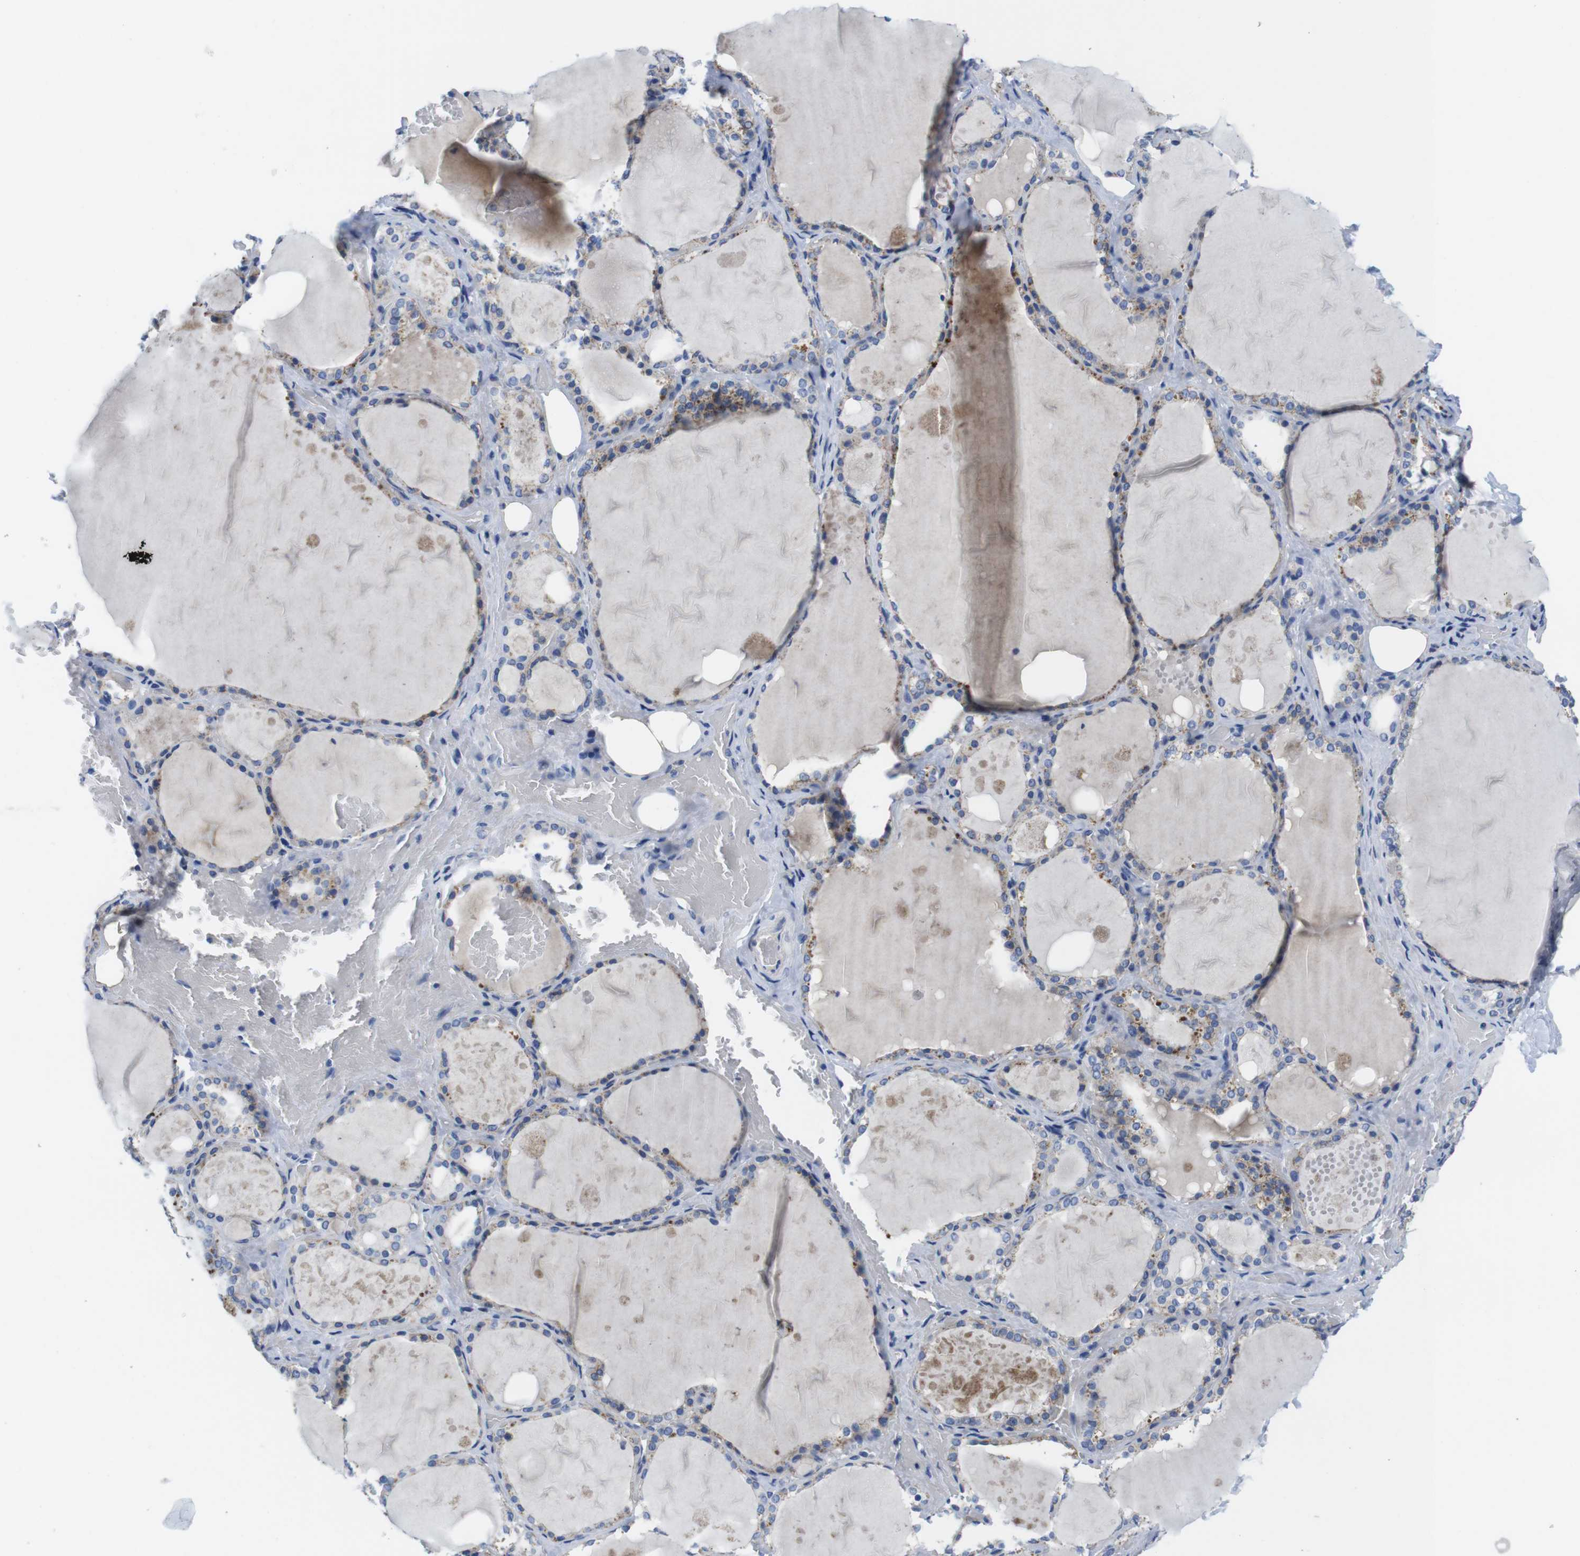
{"staining": {"intensity": "moderate", "quantity": "25%-75%", "location": "cytoplasmic/membranous"}, "tissue": "thyroid gland", "cell_type": "Glandular cells", "image_type": "normal", "snomed": [{"axis": "morphology", "description": "Normal tissue, NOS"}, {"axis": "topography", "description": "Thyroid gland"}], "caption": "Immunohistochemistry (DAB (3,3'-diaminobenzidine)) staining of benign thyroid gland reveals moderate cytoplasmic/membranous protein staining in approximately 25%-75% of glandular cells.", "gene": "SCRIB", "patient": {"sex": "male", "age": 61}}